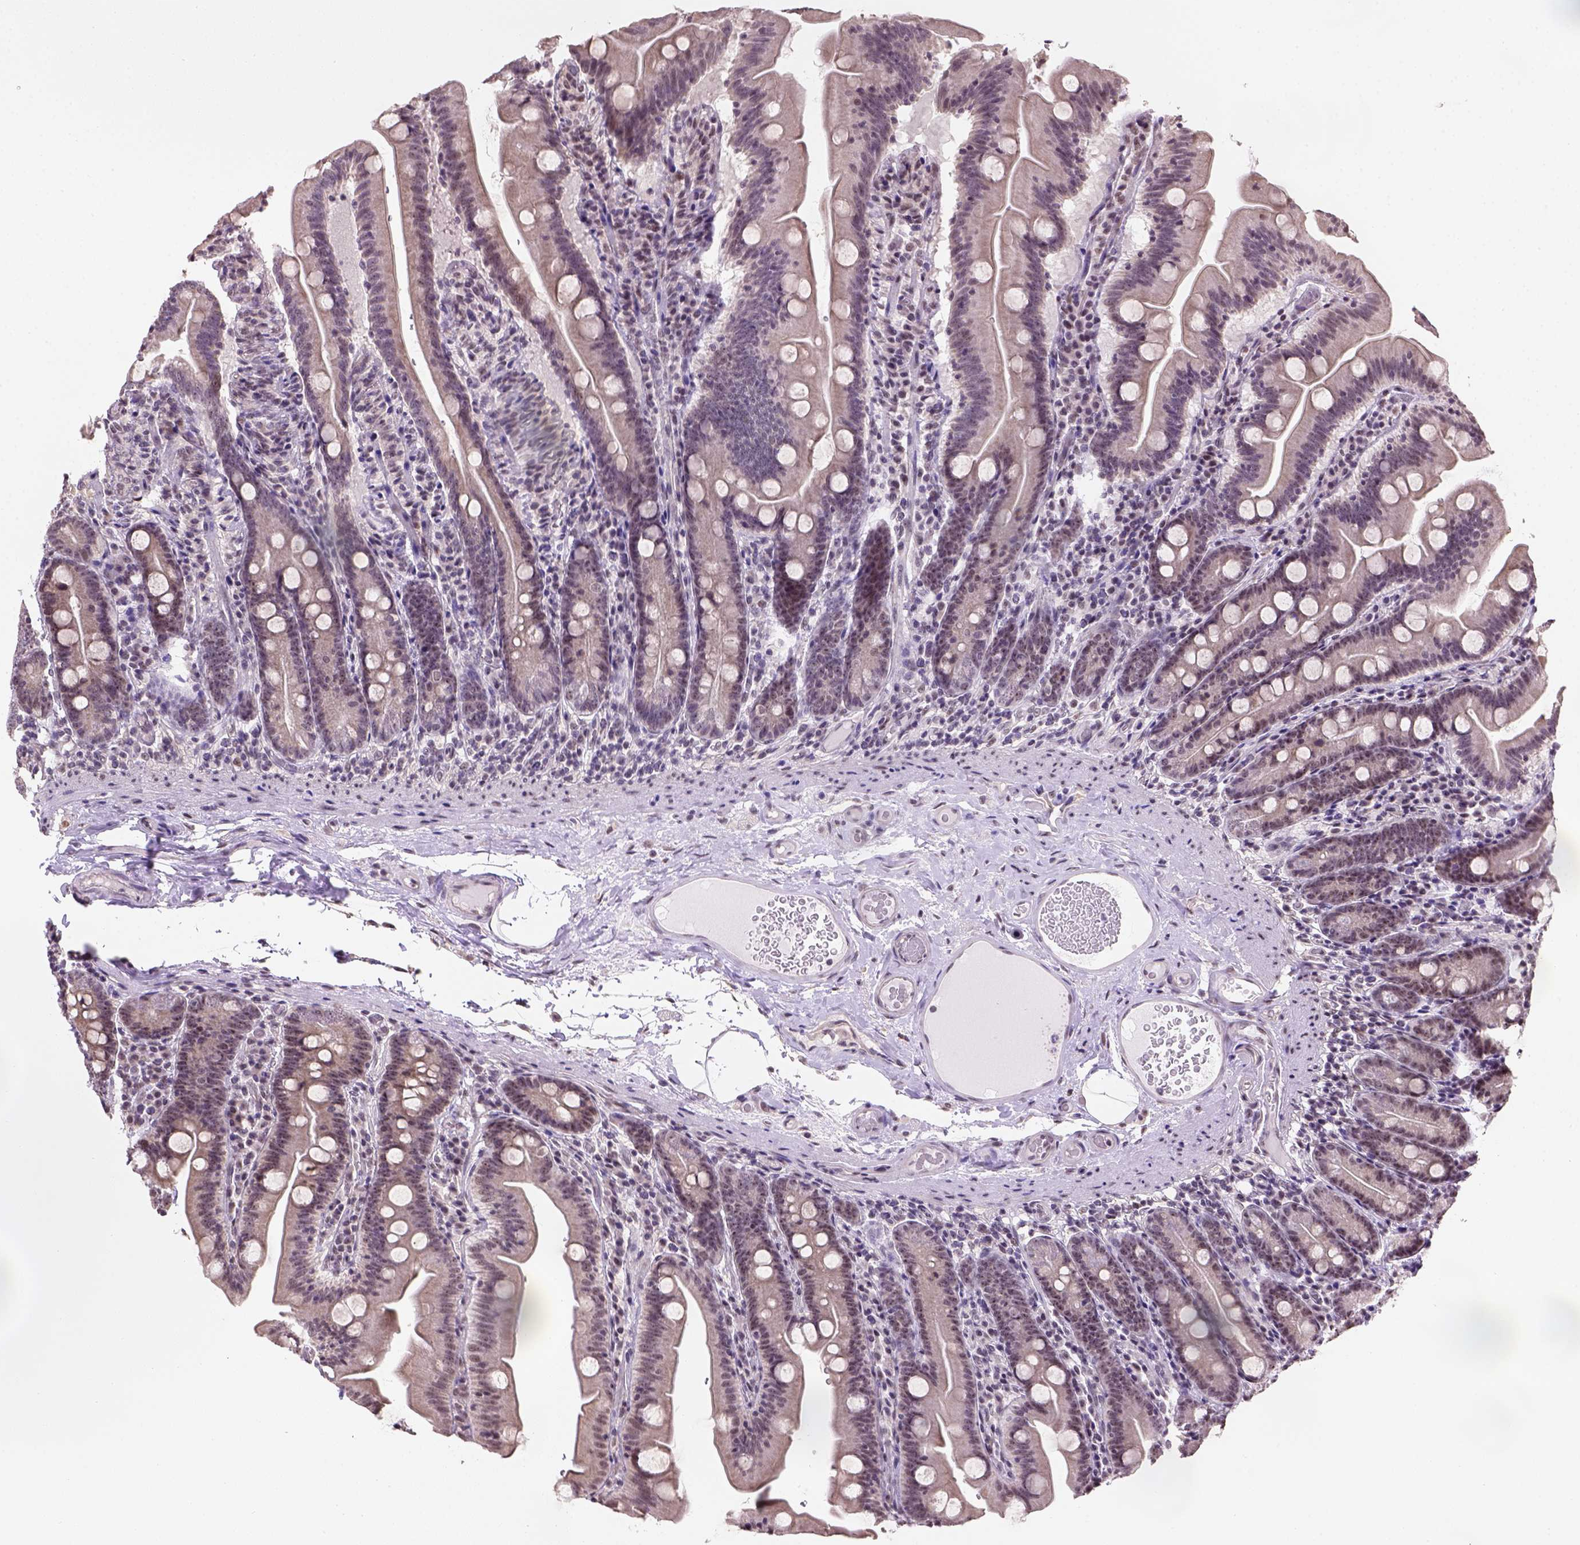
{"staining": {"intensity": "weak", "quantity": "<25%", "location": "nuclear"}, "tissue": "small intestine", "cell_type": "Glandular cells", "image_type": "normal", "snomed": [{"axis": "morphology", "description": "Normal tissue, NOS"}, {"axis": "topography", "description": "Small intestine"}], "caption": "Benign small intestine was stained to show a protein in brown. There is no significant expression in glandular cells. (Stains: DAB IHC with hematoxylin counter stain, Microscopy: brightfield microscopy at high magnification).", "gene": "DDX50", "patient": {"sex": "male", "age": 37}}